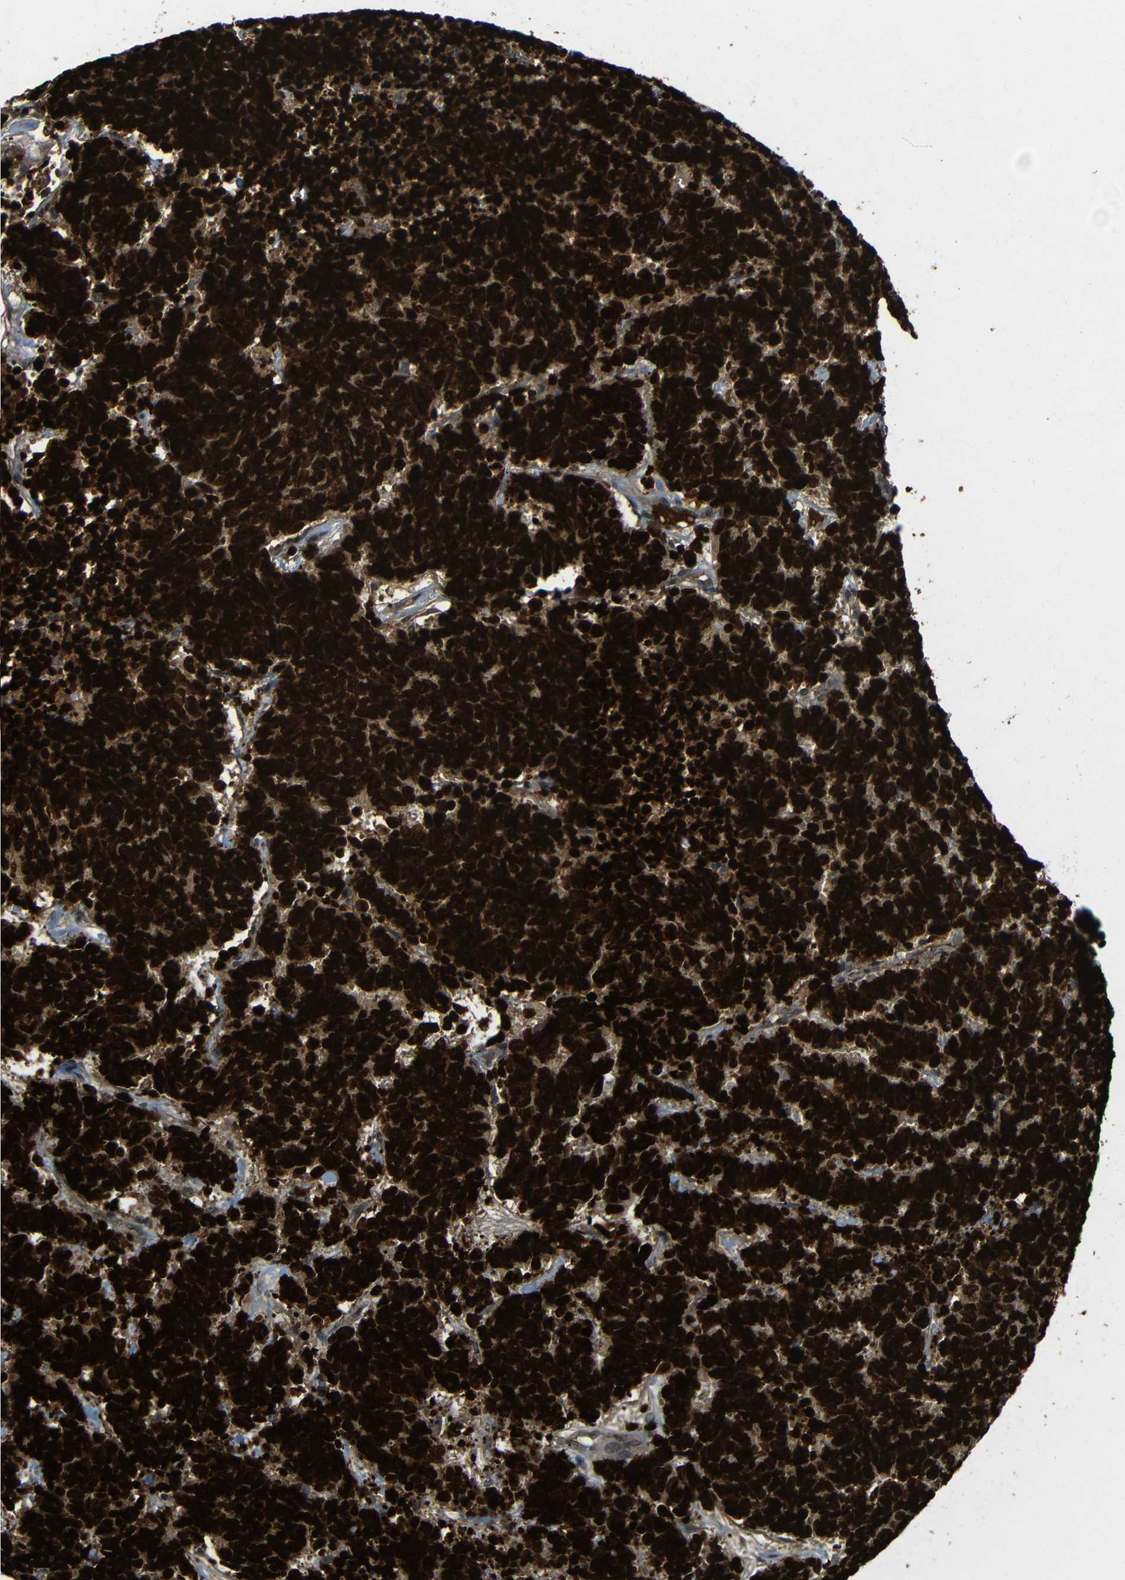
{"staining": {"intensity": "strong", "quantity": ">75%", "location": "nuclear"}, "tissue": "carcinoid", "cell_type": "Tumor cells", "image_type": "cancer", "snomed": [{"axis": "morphology", "description": "Carcinoma, NOS"}, {"axis": "morphology", "description": "Carcinoid, malignant, NOS"}, {"axis": "topography", "description": "Urinary bladder"}], "caption": "Protein analysis of carcinoid (malignant) tissue exhibits strong nuclear positivity in approximately >75% of tumor cells.", "gene": "PSIP1", "patient": {"sex": "male", "age": 57}}